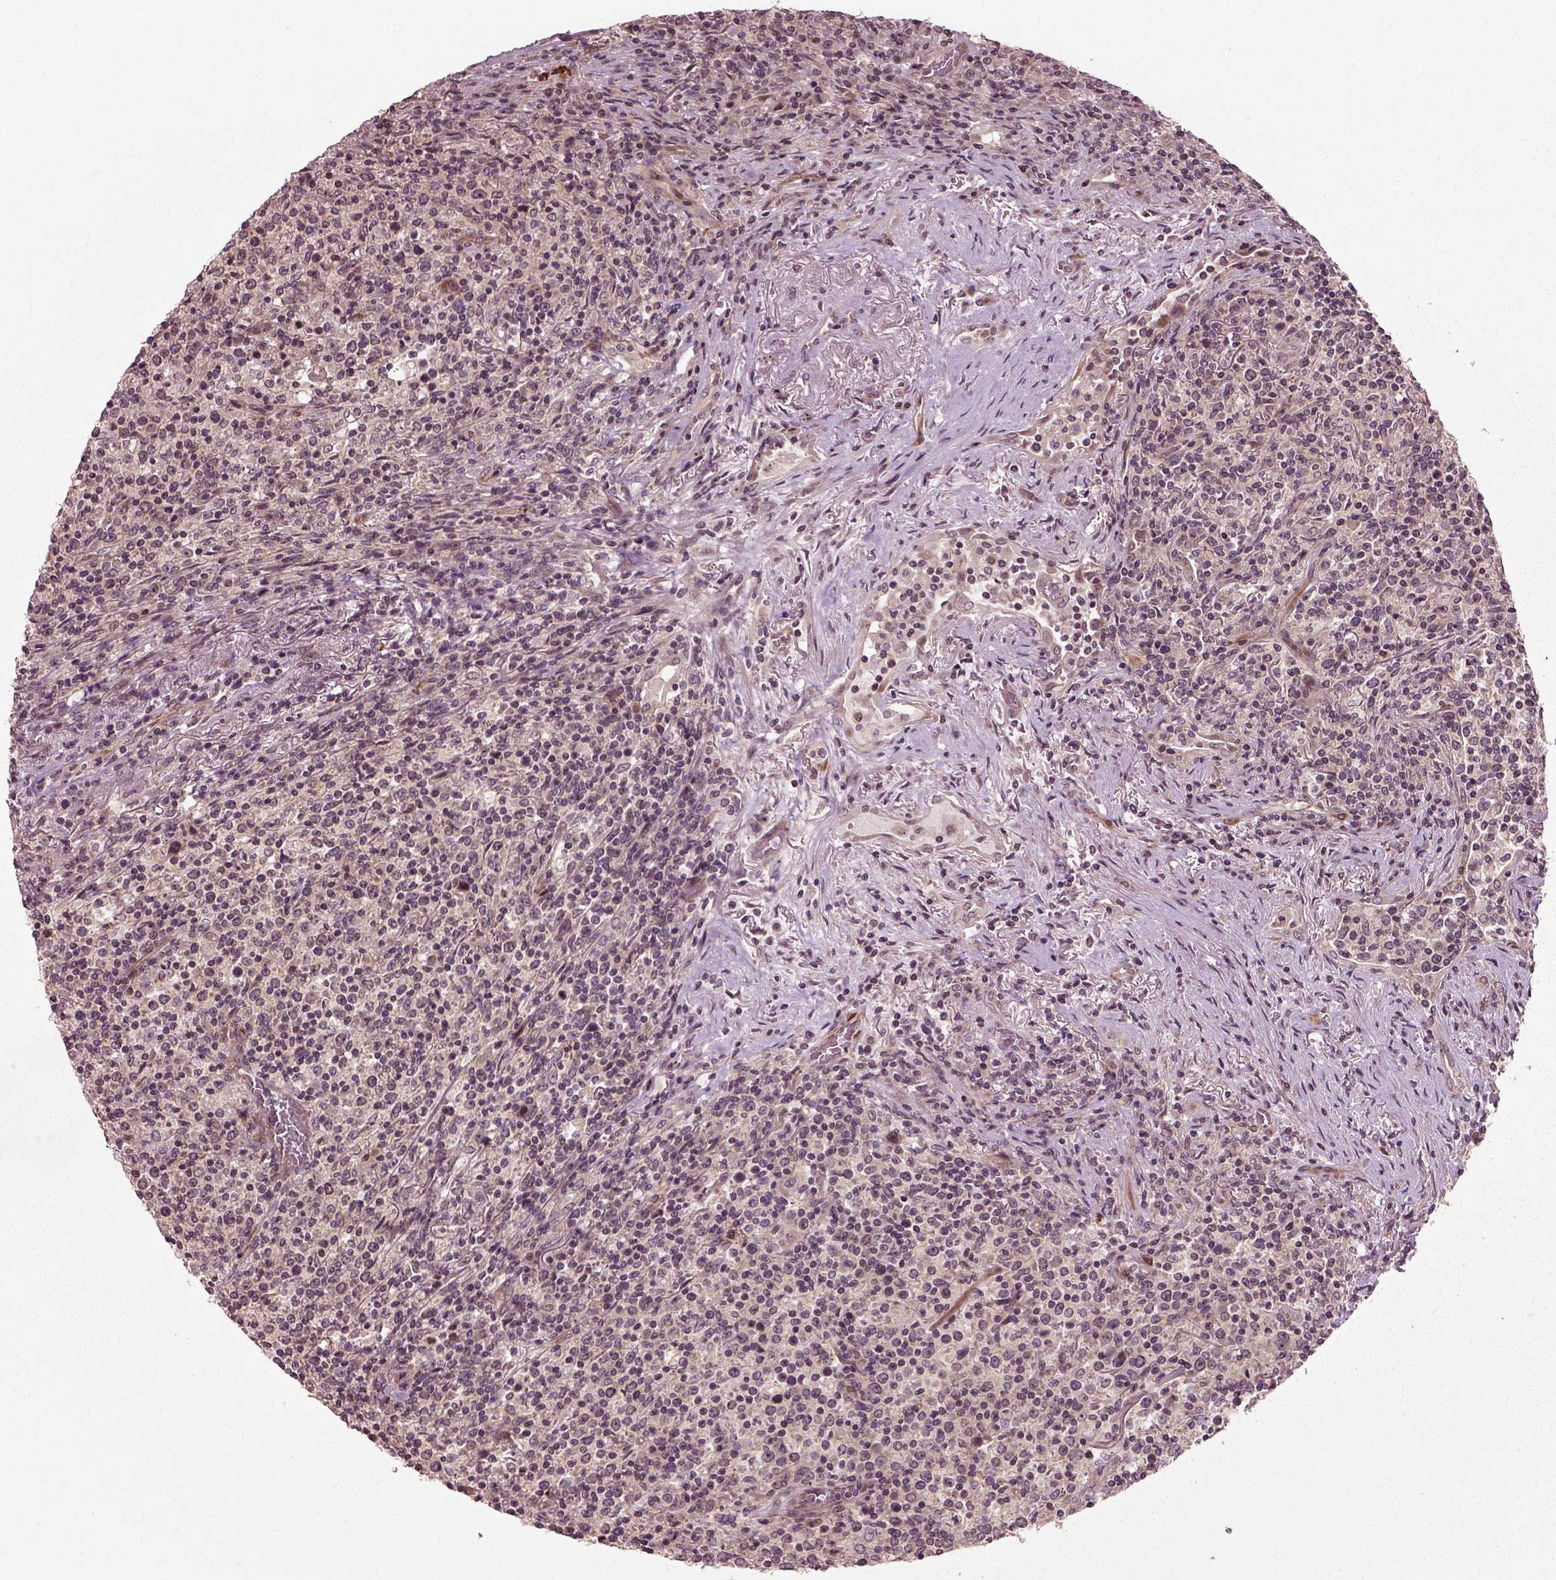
{"staining": {"intensity": "negative", "quantity": "none", "location": "none"}, "tissue": "lymphoma", "cell_type": "Tumor cells", "image_type": "cancer", "snomed": [{"axis": "morphology", "description": "Malignant lymphoma, non-Hodgkin's type, High grade"}, {"axis": "topography", "description": "Lung"}], "caption": "Immunohistochemistry (IHC) of lymphoma demonstrates no expression in tumor cells. (DAB immunohistochemistry with hematoxylin counter stain).", "gene": "PLCD3", "patient": {"sex": "male", "age": 79}}